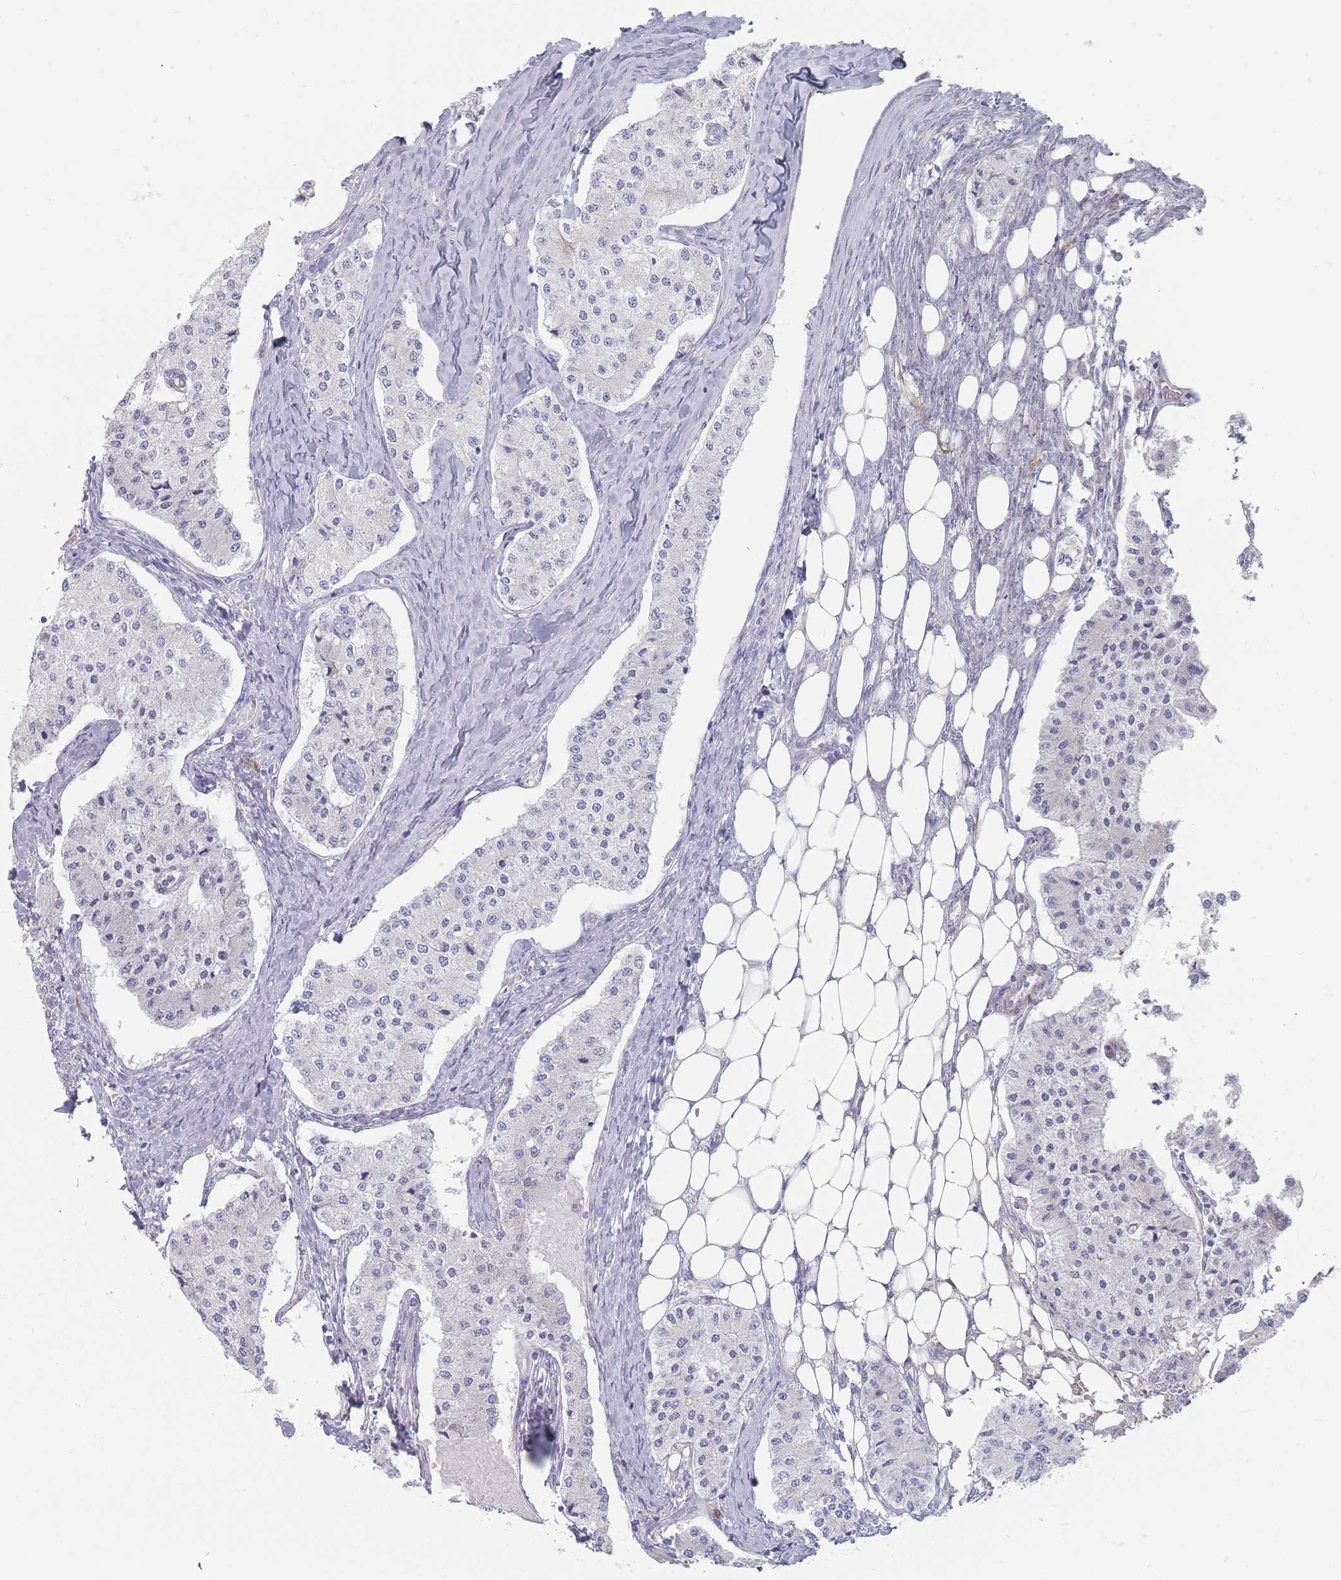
{"staining": {"intensity": "negative", "quantity": "none", "location": "none"}, "tissue": "carcinoid", "cell_type": "Tumor cells", "image_type": "cancer", "snomed": [{"axis": "morphology", "description": "Carcinoid, malignant, NOS"}, {"axis": "topography", "description": "Colon"}], "caption": "This is an immunohistochemistry (IHC) image of human malignant carcinoid. There is no staining in tumor cells.", "gene": "ERBIN", "patient": {"sex": "female", "age": 52}}